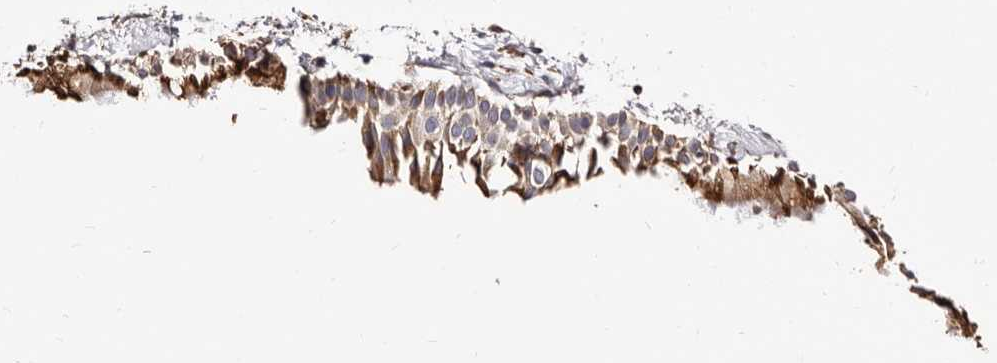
{"staining": {"intensity": "moderate", "quantity": ">75%", "location": "cytoplasmic/membranous"}, "tissue": "nasopharynx", "cell_type": "Respiratory epithelial cells", "image_type": "normal", "snomed": [{"axis": "morphology", "description": "Normal tissue, NOS"}, {"axis": "topography", "description": "Nasopharynx"}], "caption": "This image displays IHC staining of normal nasopharynx, with medium moderate cytoplasmic/membranous positivity in about >75% of respiratory epithelial cells.", "gene": "ACBD6", "patient": {"sex": "male", "age": 22}}